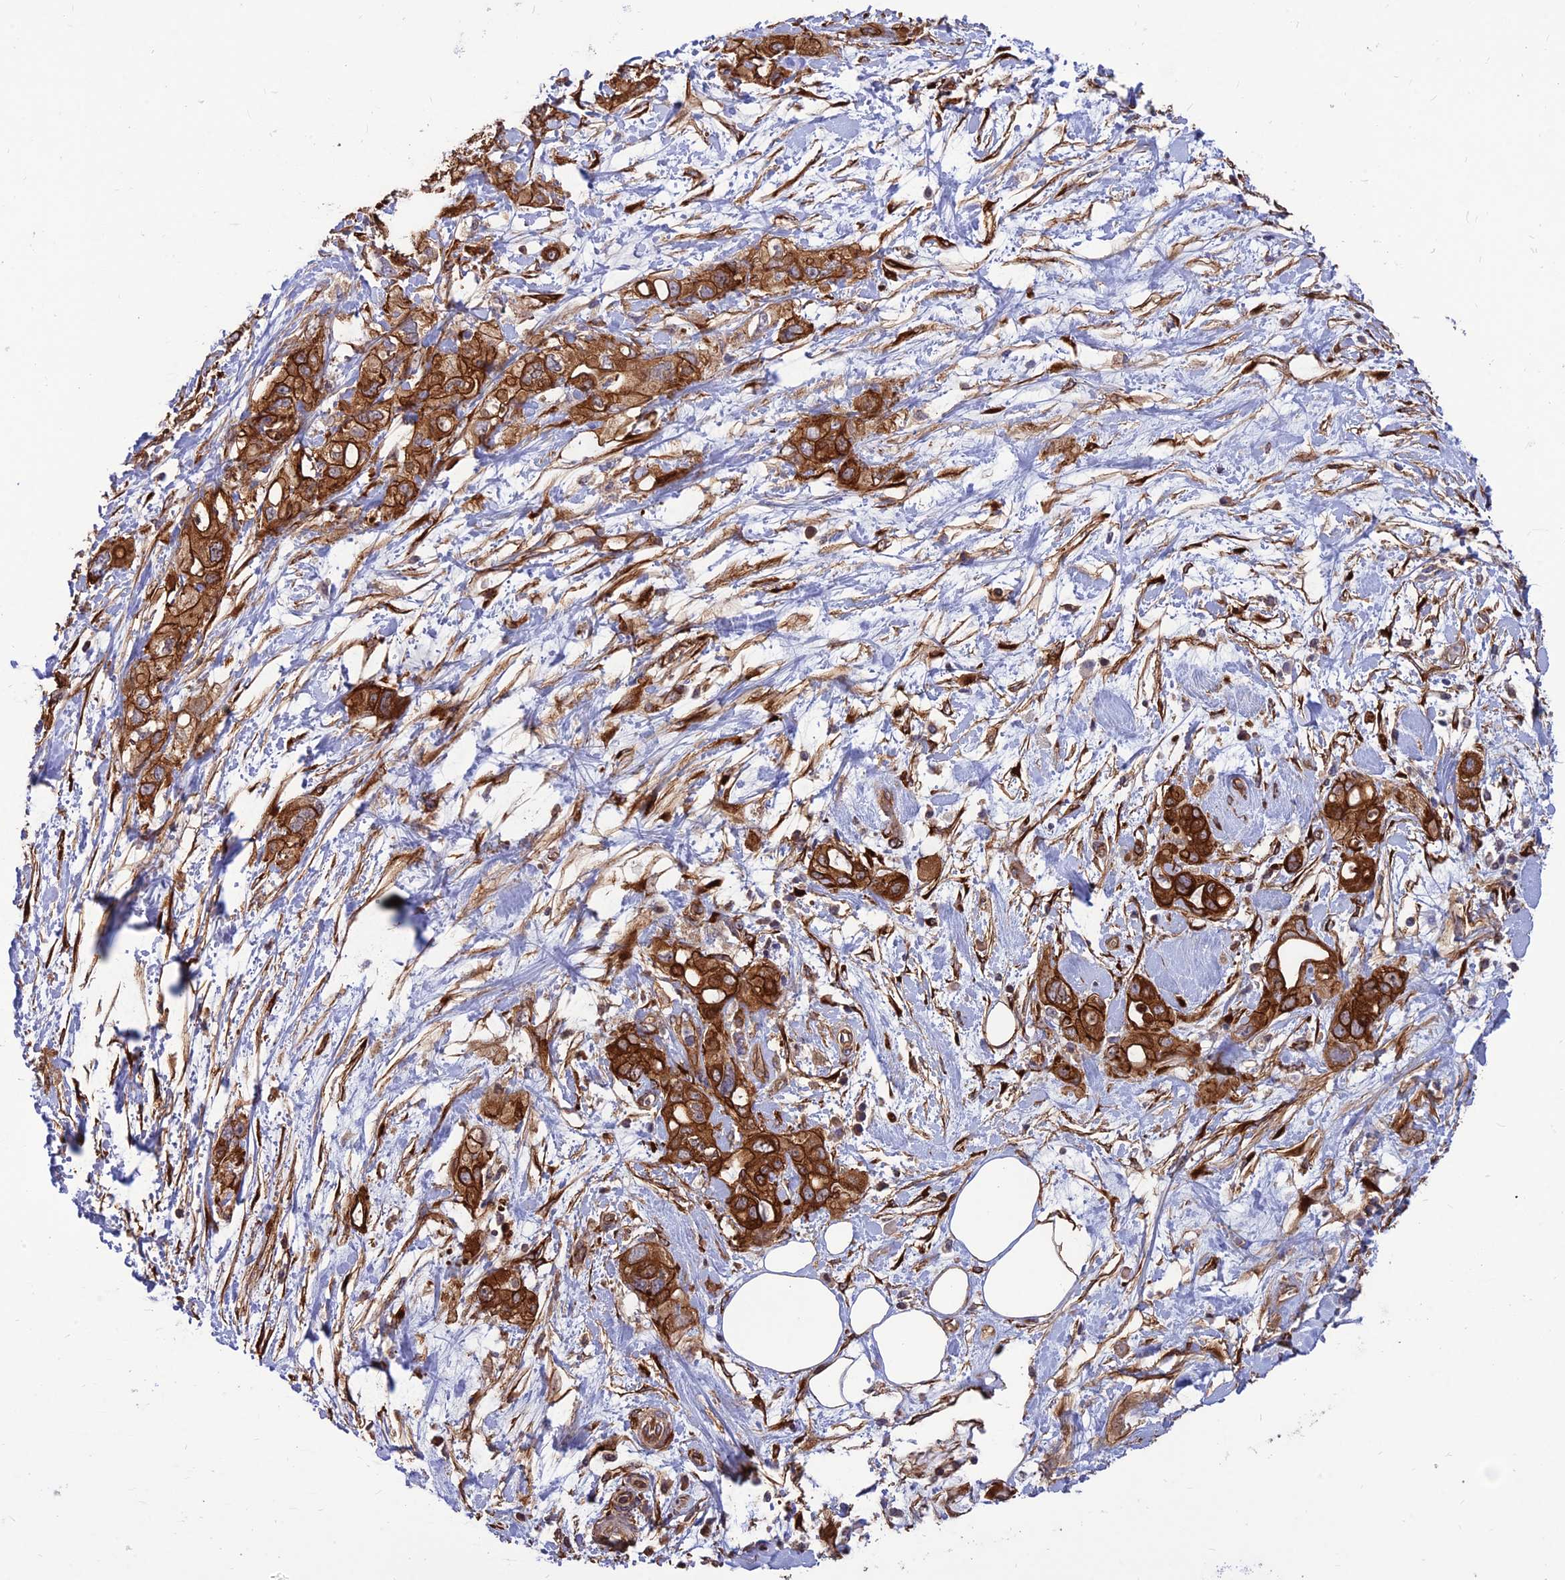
{"staining": {"intensity": "strong", "quantity": ">75%", "location": "cytoplasmic/membranous"}, "tissue": "pancreatic cancer", "cell_type": "Tumor cells", "image_type": "cancer", "snomed": [{"axis": "morphology", "description": "Inflammation, NOS"}, {"axis": "morphology", "description": "Adenocarcinoma, NOS"}, {"axis": "topography", "description": "Pancreas"}], "caption": "The histopathology image shows immunohistochemical staining of pancreatic cancer. There is strong cytoplasmic/membranous positivity is present in about >75% of tumor cells.", "gene": "CRTAP", "patient": {"sex": "female", "age": 56}}